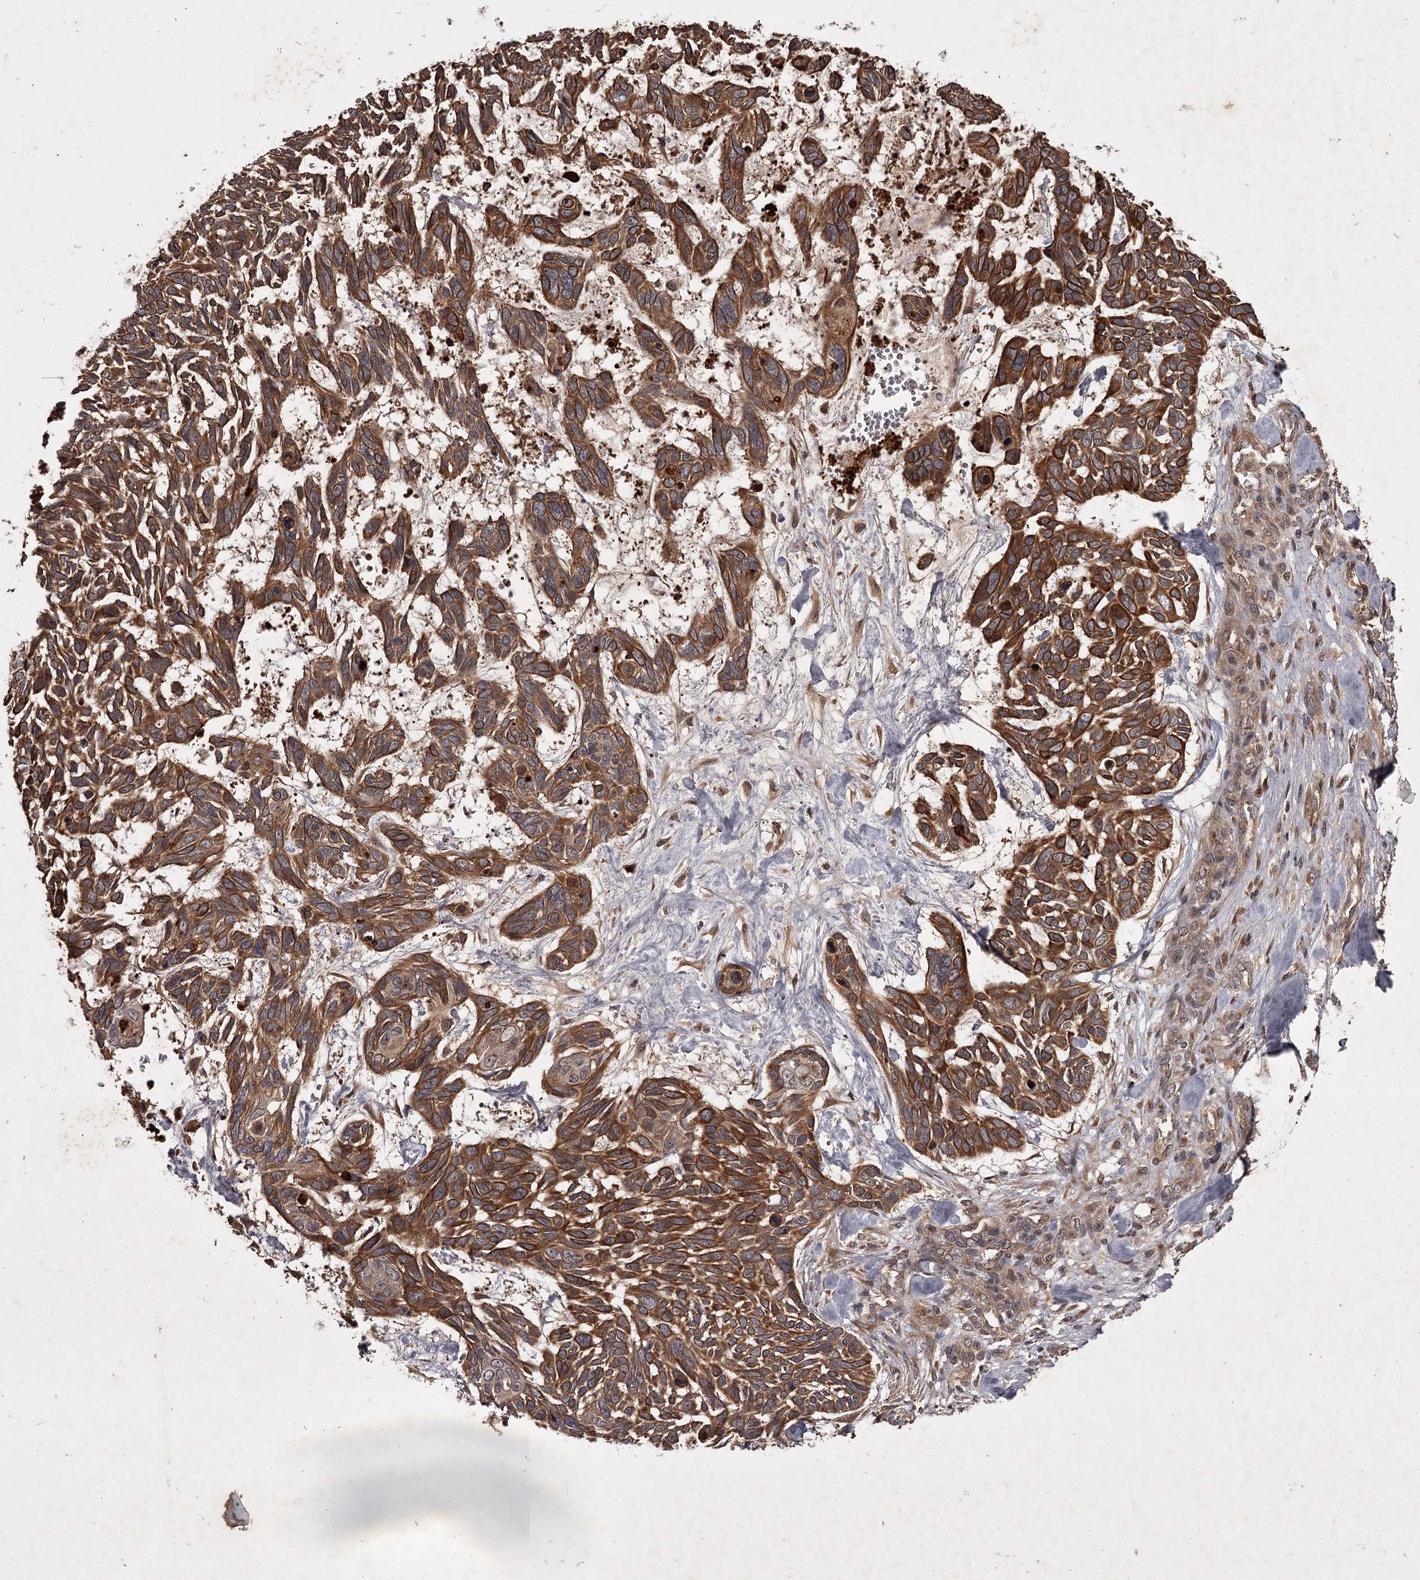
{"staining": {"intensity": "strong", "quantity": ">75%", "location": "cytoplasmic/membranous"}, "tissue": "skin cancer", "cell_type": "Tumor cells", "image_type": "cancer", "snomed": [{"axis": "morphology", "description": "Basal cell carcinoma"}, {"axis": "topography", "description": "Skin"}], "caption": "Skin basal cell carcinoma was stained to show a protein in brown. There is high levels of strong cytoplasmic/membranous expression in about >75% of tumor cells.", "gene": "TBC1D23", "patient": {"sex": "male", "age": 88}}